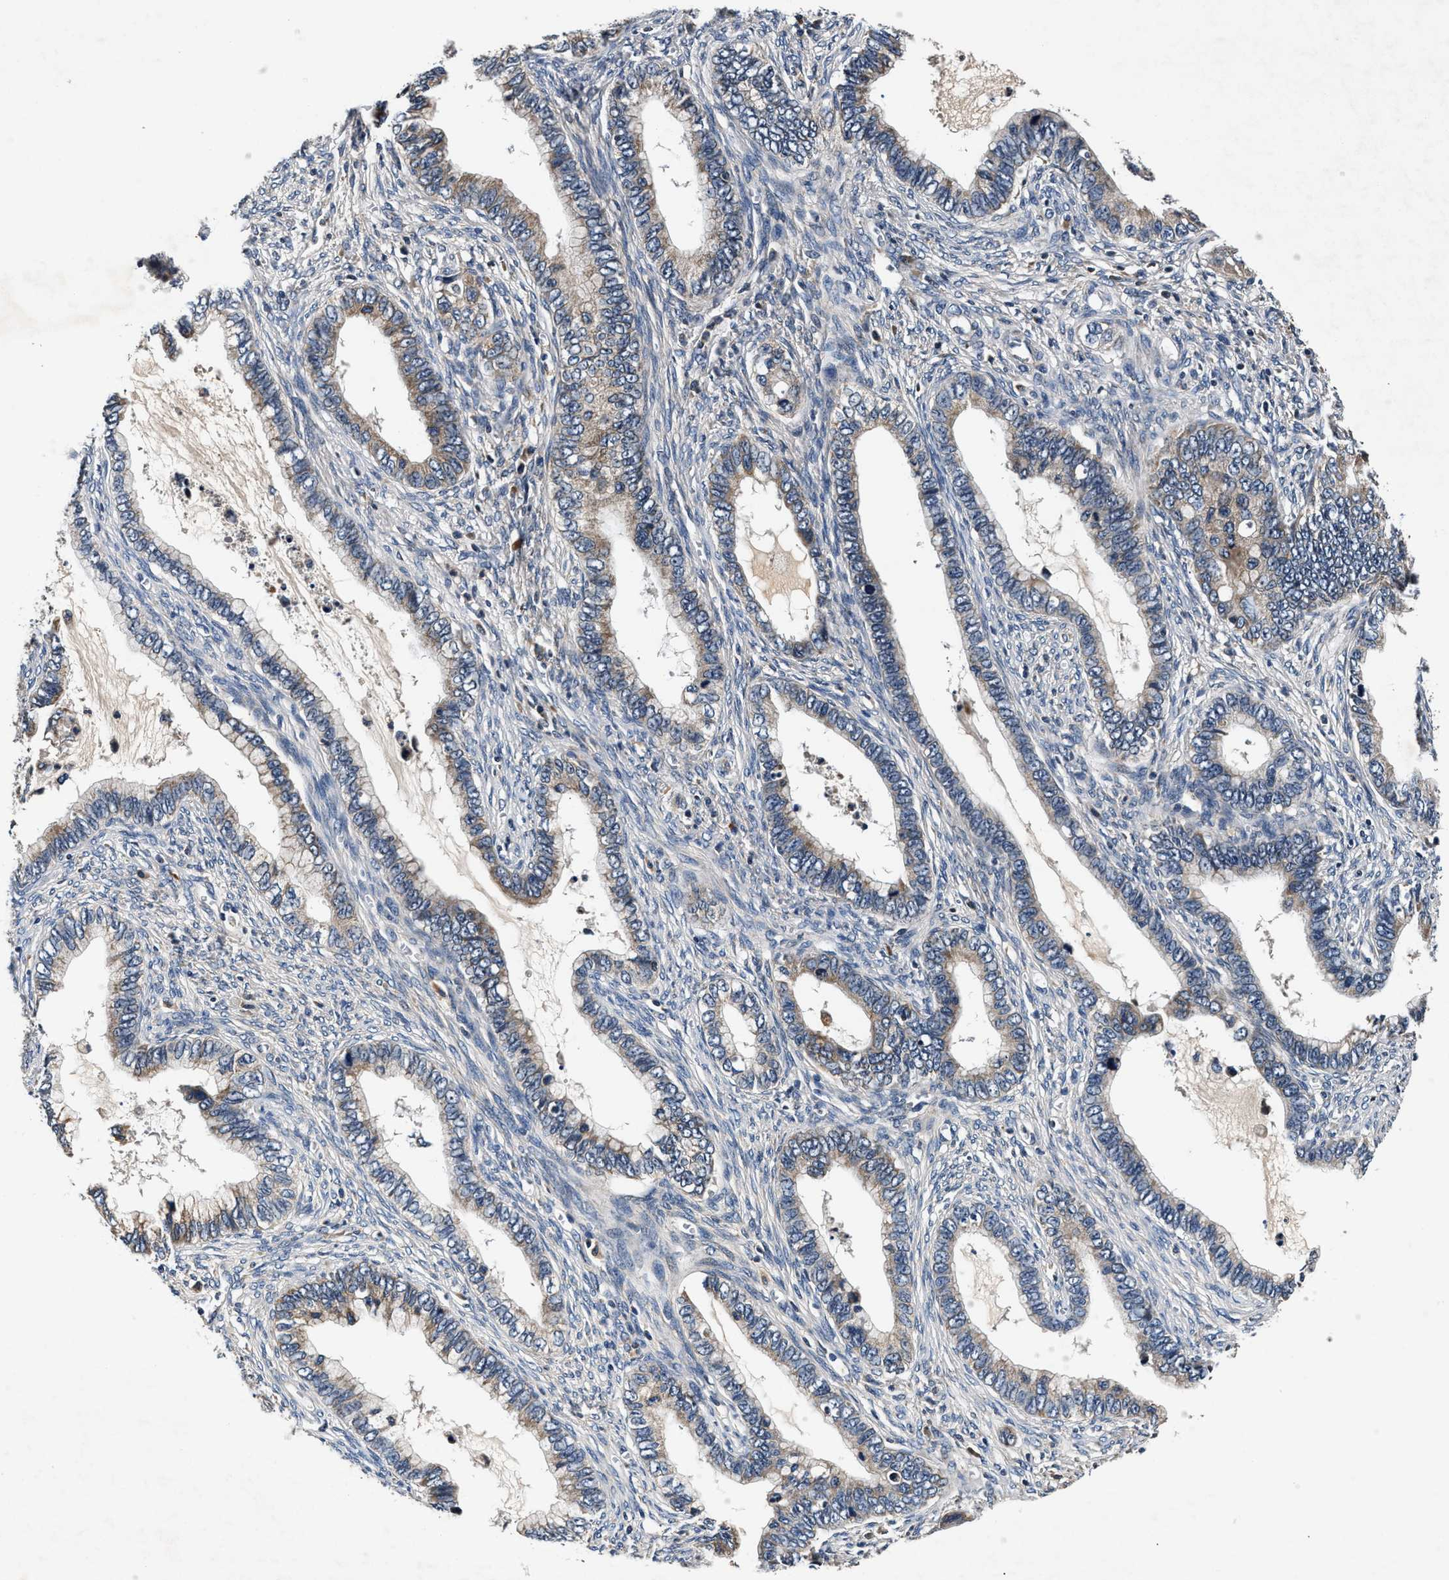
{"staining": {"intensity": "moderate", "quantity": ">75%", "location": "cytoplasmic/membranous"}, "tissue": "cervical cancer", "cell_type": "Tumor cells", "image_type": "cancer", "snomed": [{"axis": "morphology", "description": "Adenocarcinoma, NOS"}, {"axis": "topography", "description": "Cervix"}], "caption": "This image reveals adenocarcinoma (cervical) stained with immunohistochemistry to label a protein in brown. The cytoplasmic/membranous of tumor cells show moderate positivity for the protein. Nuclei are counter-stained blue.", "gene": "IMMT", "patient": {"sex": "female", "age": 44}}